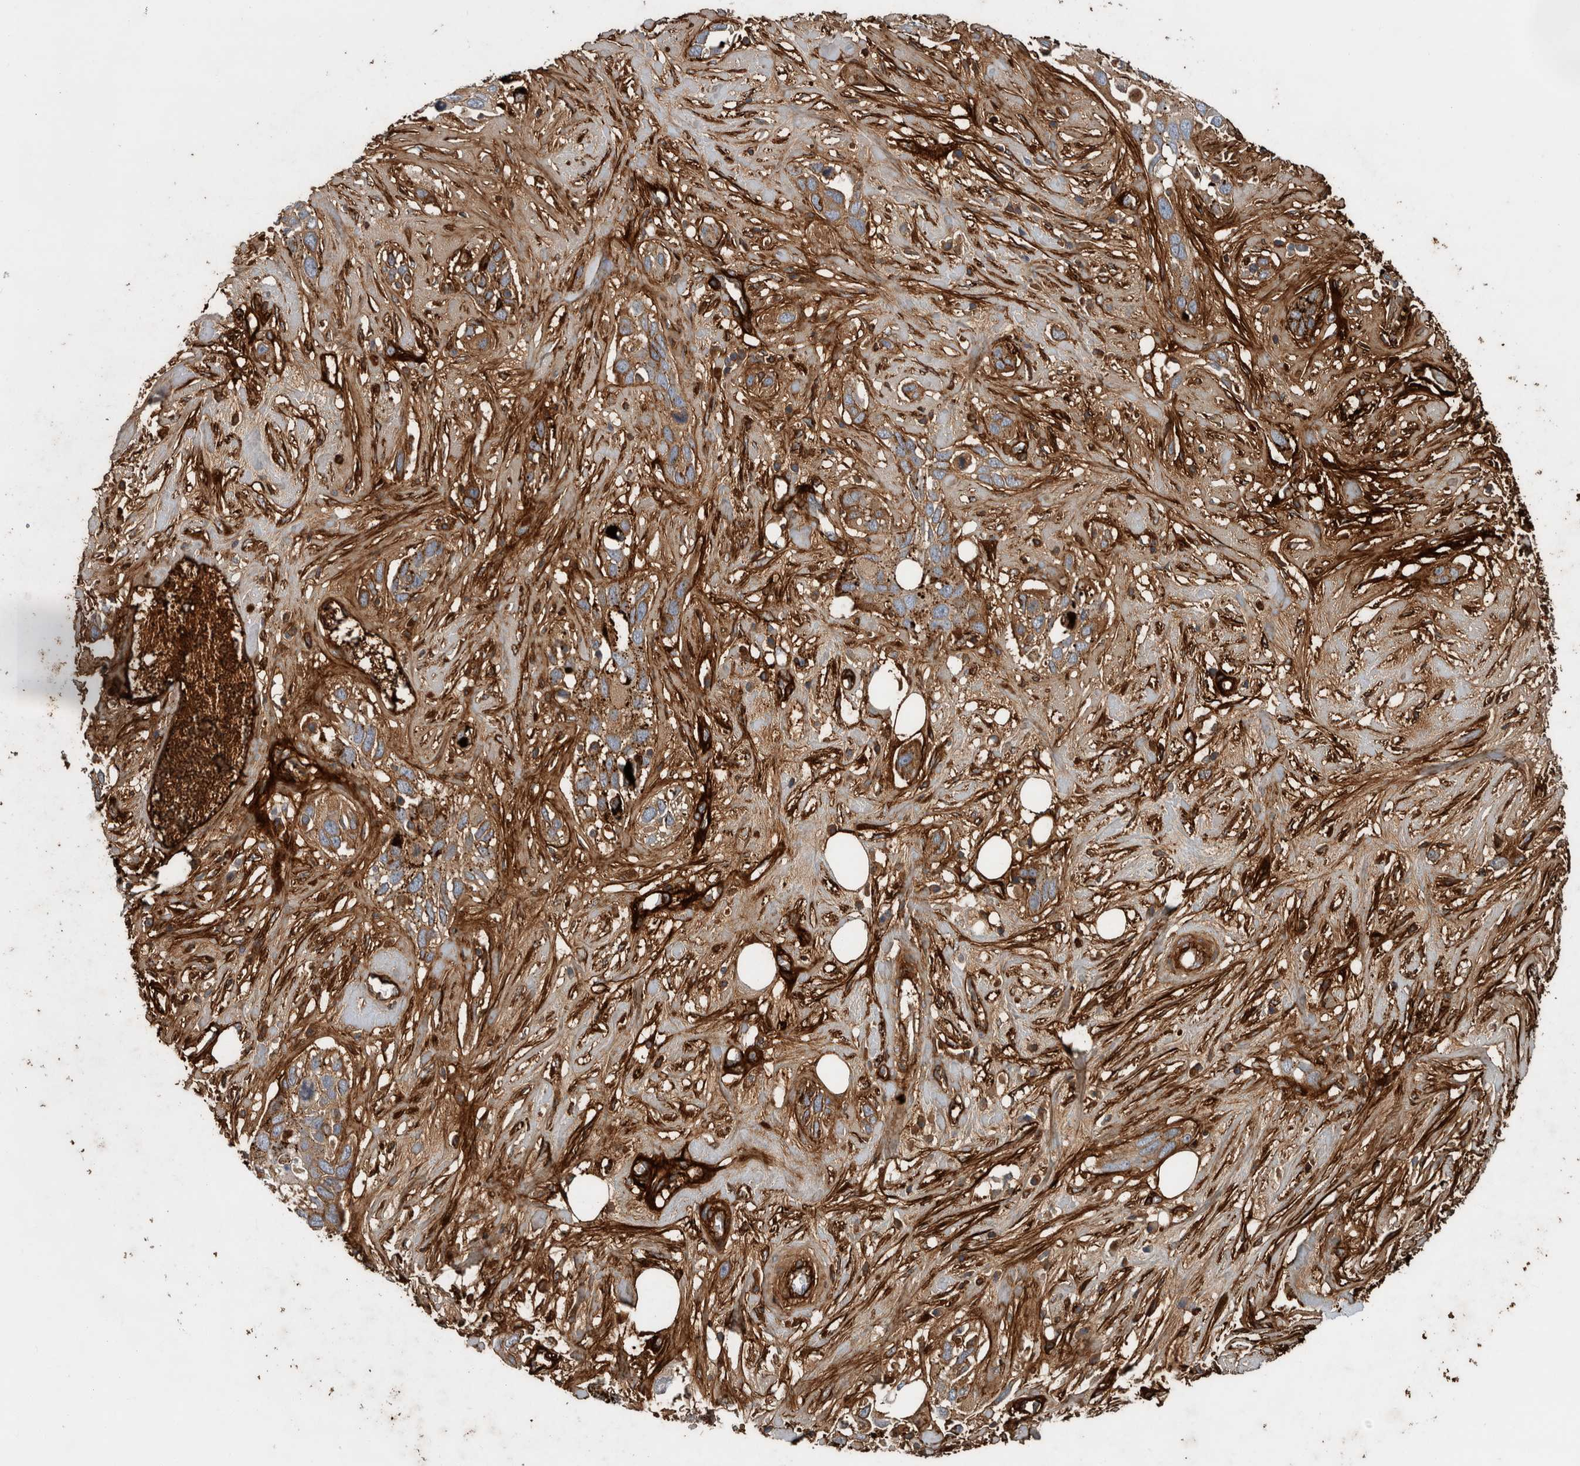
{"staining": {"intensity": "moderate", "quantity": "25%-75%", "location": "cytoplasmic/membranous"}, "tissue": "pancreatic cancer", "cell_type": "Tumor cells", "image_type": "cancer", "snomed": [{"axis": "morphology", "description": "Adenocarcinoma, NOS"}, {"axis": "topography", "description": "Pancreas"}], "caption": "Pancreatic adenocarcinoma stained with immunohistochemistry displays moderate cytoplasmic/membranous positivity in approximately 25%-75% of tumor cells.", "gene": "FN1", "patient": {"sex": "female", "age": 60}}